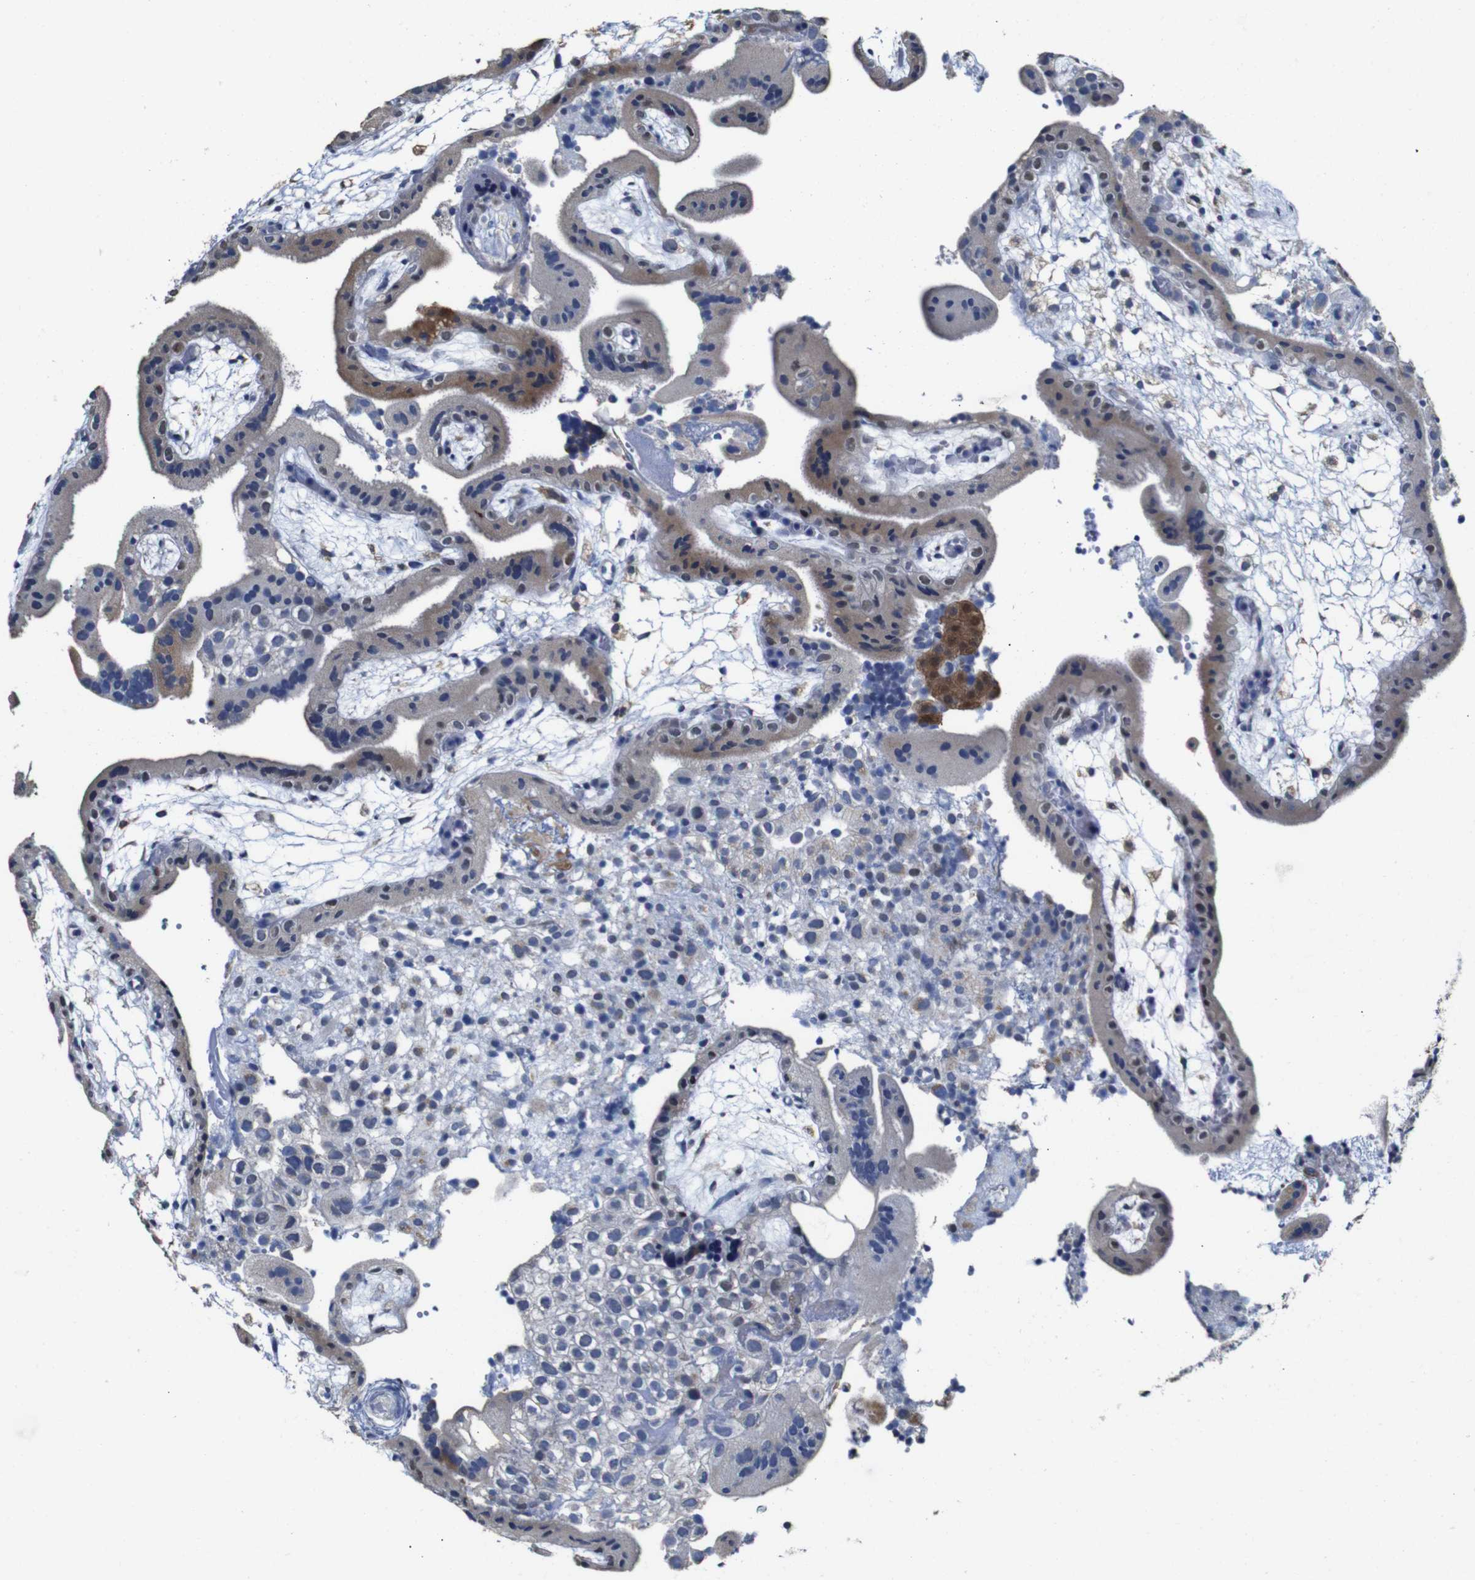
{"staining": {"intensity": "weak", "quantity": "25%-75%", "location": "cytoplasmic/membranous"}, "tissue": "placenta", "cell_type": "Decidual cells", "image_type": "normal", "snomed": [{"axis": "morphology", "description": "Normal tissue, NOS"}, {"axis": "topography", "description": "Placenta"}], "caption": "Placenta stained for a protein (brown) displays weak cytoplasmic/membranous positive staining in about 25%-75% of decidual cells.", "gene": "TCEAL9", "patient": {"sex": "female", "age": 18}}